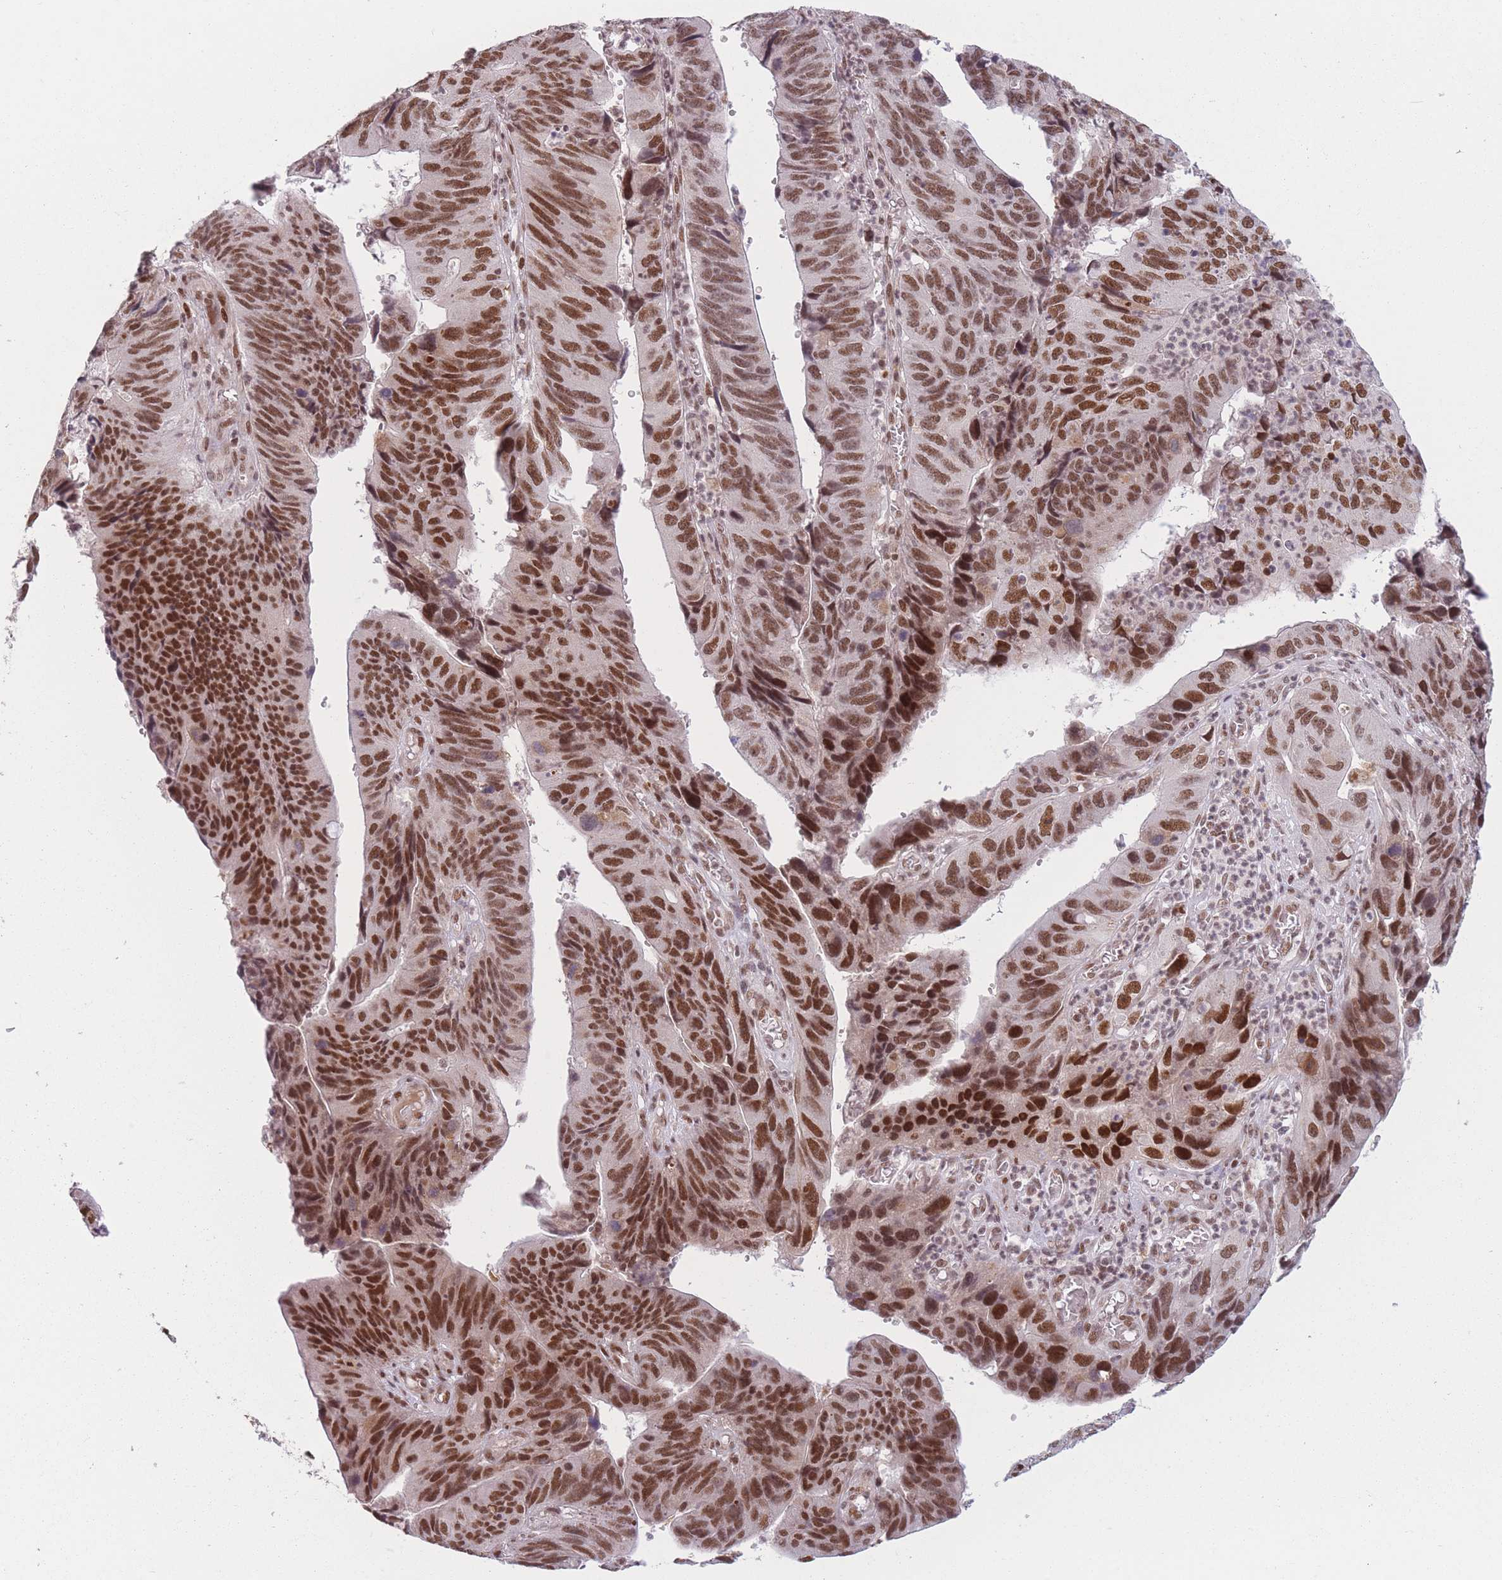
{"staining": {"intensity": "strong", "quantity": ">75%", "location": "nuclear"}, "tissue": "stomach cancer", "cell_type": "Tumor cells", "image_type": "cancer", "snomed": [{"axis": "morphology", "description": "Adenocarcinoma, NOS"}, {"axis": "topography", "description": "Stomach"}], "caption": "A brown stain labels strong nuclear positivity of a protein in human stomach cancer tumor cells.", "gene": "SUPT6H", "patient": {"sex": "male", "age": 59}}